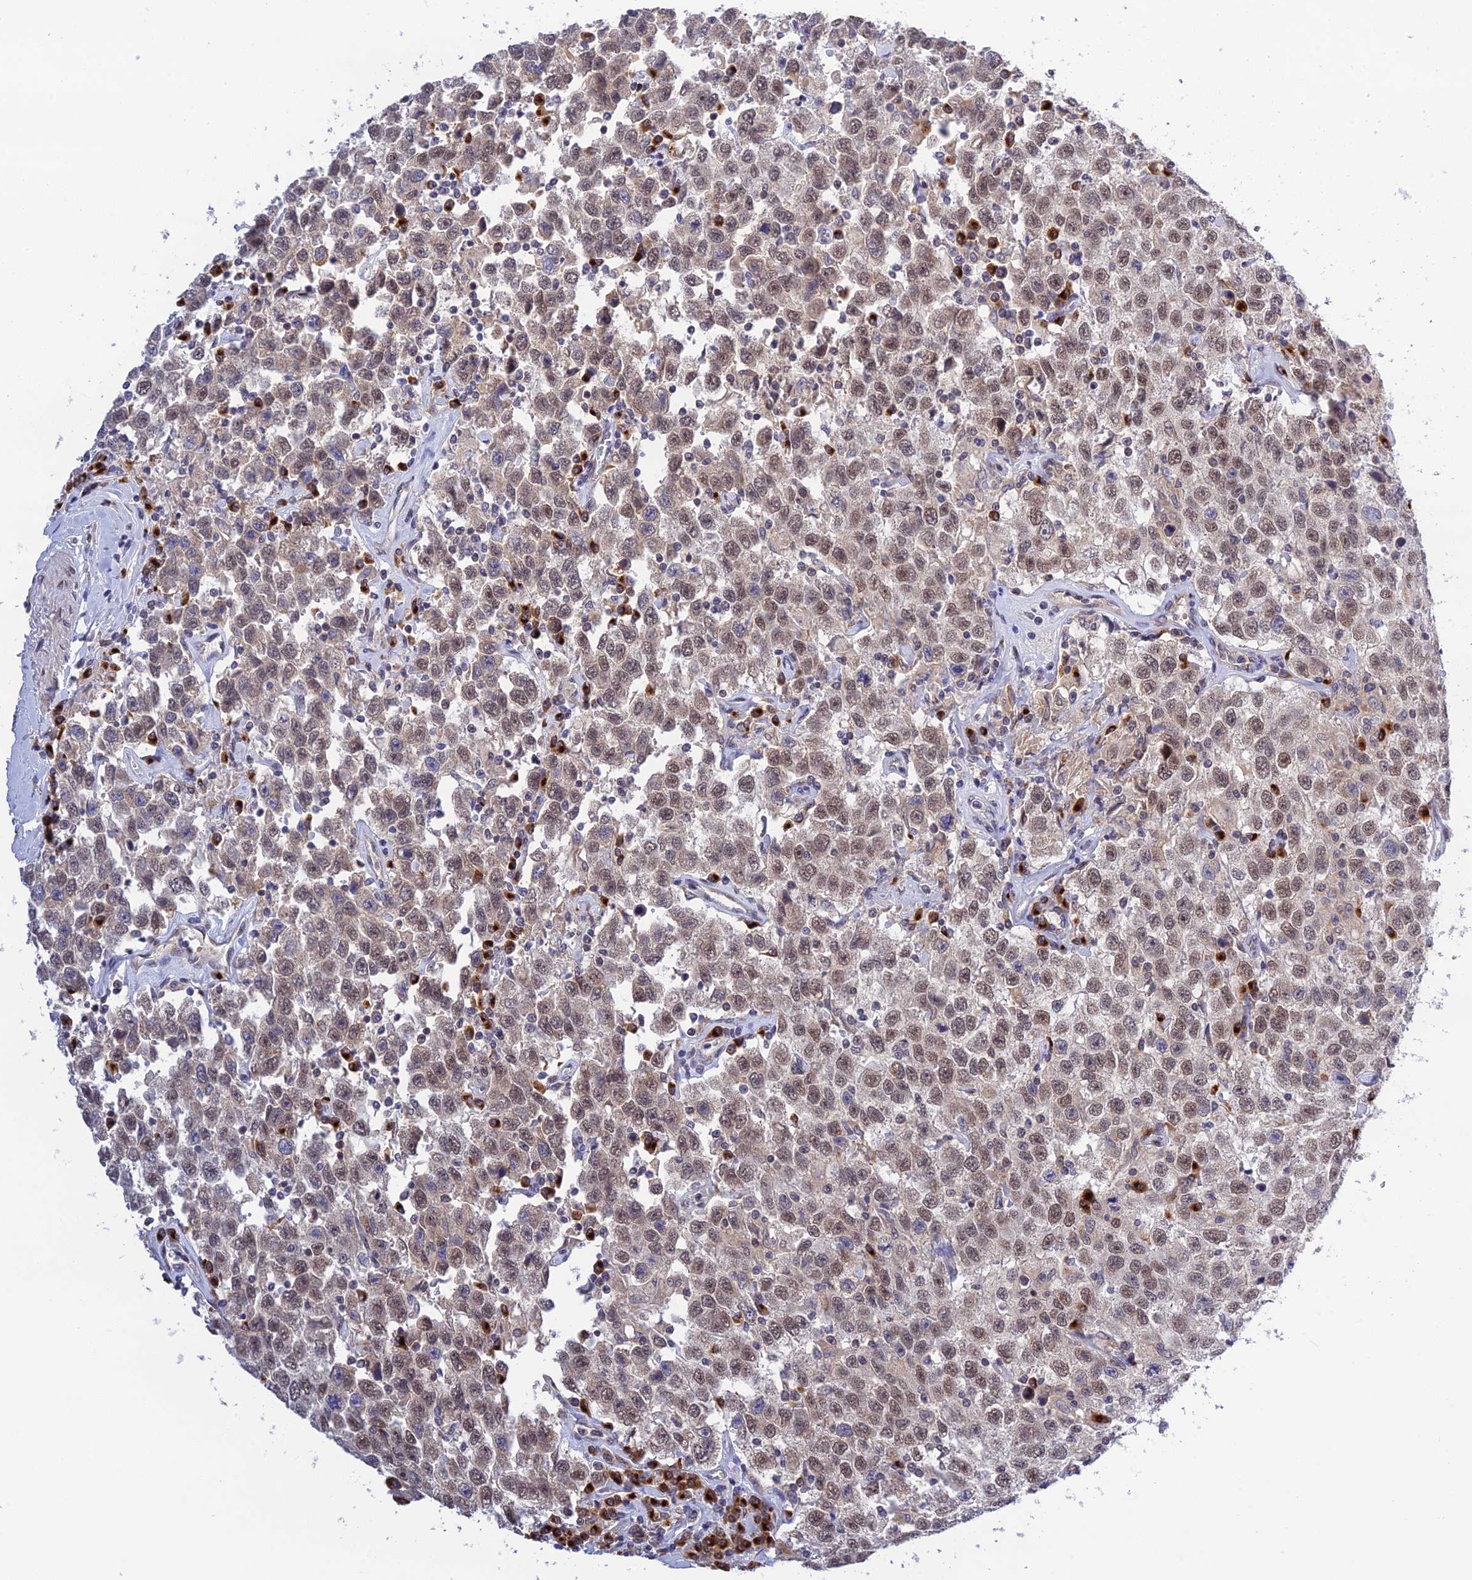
{"staining": {"intensity": "weak", "quantity": ">75%", "location": "nuclear"}, "tissue": "testis cancer", "cell_type": "Tumor cells", "image_type": "cancer", "snomed": [{"axis": "morphology", "description": "Seminoma, NOS"}, {"axis": "topography", "description": "Testis"}], "caption": "Protein staining demonstrates weak nuclear positivity in about >75% of tumor cells in testis cancer (seminoma).", "gene": "SNX17", "patient": {"sex": "male", "age": 41}}